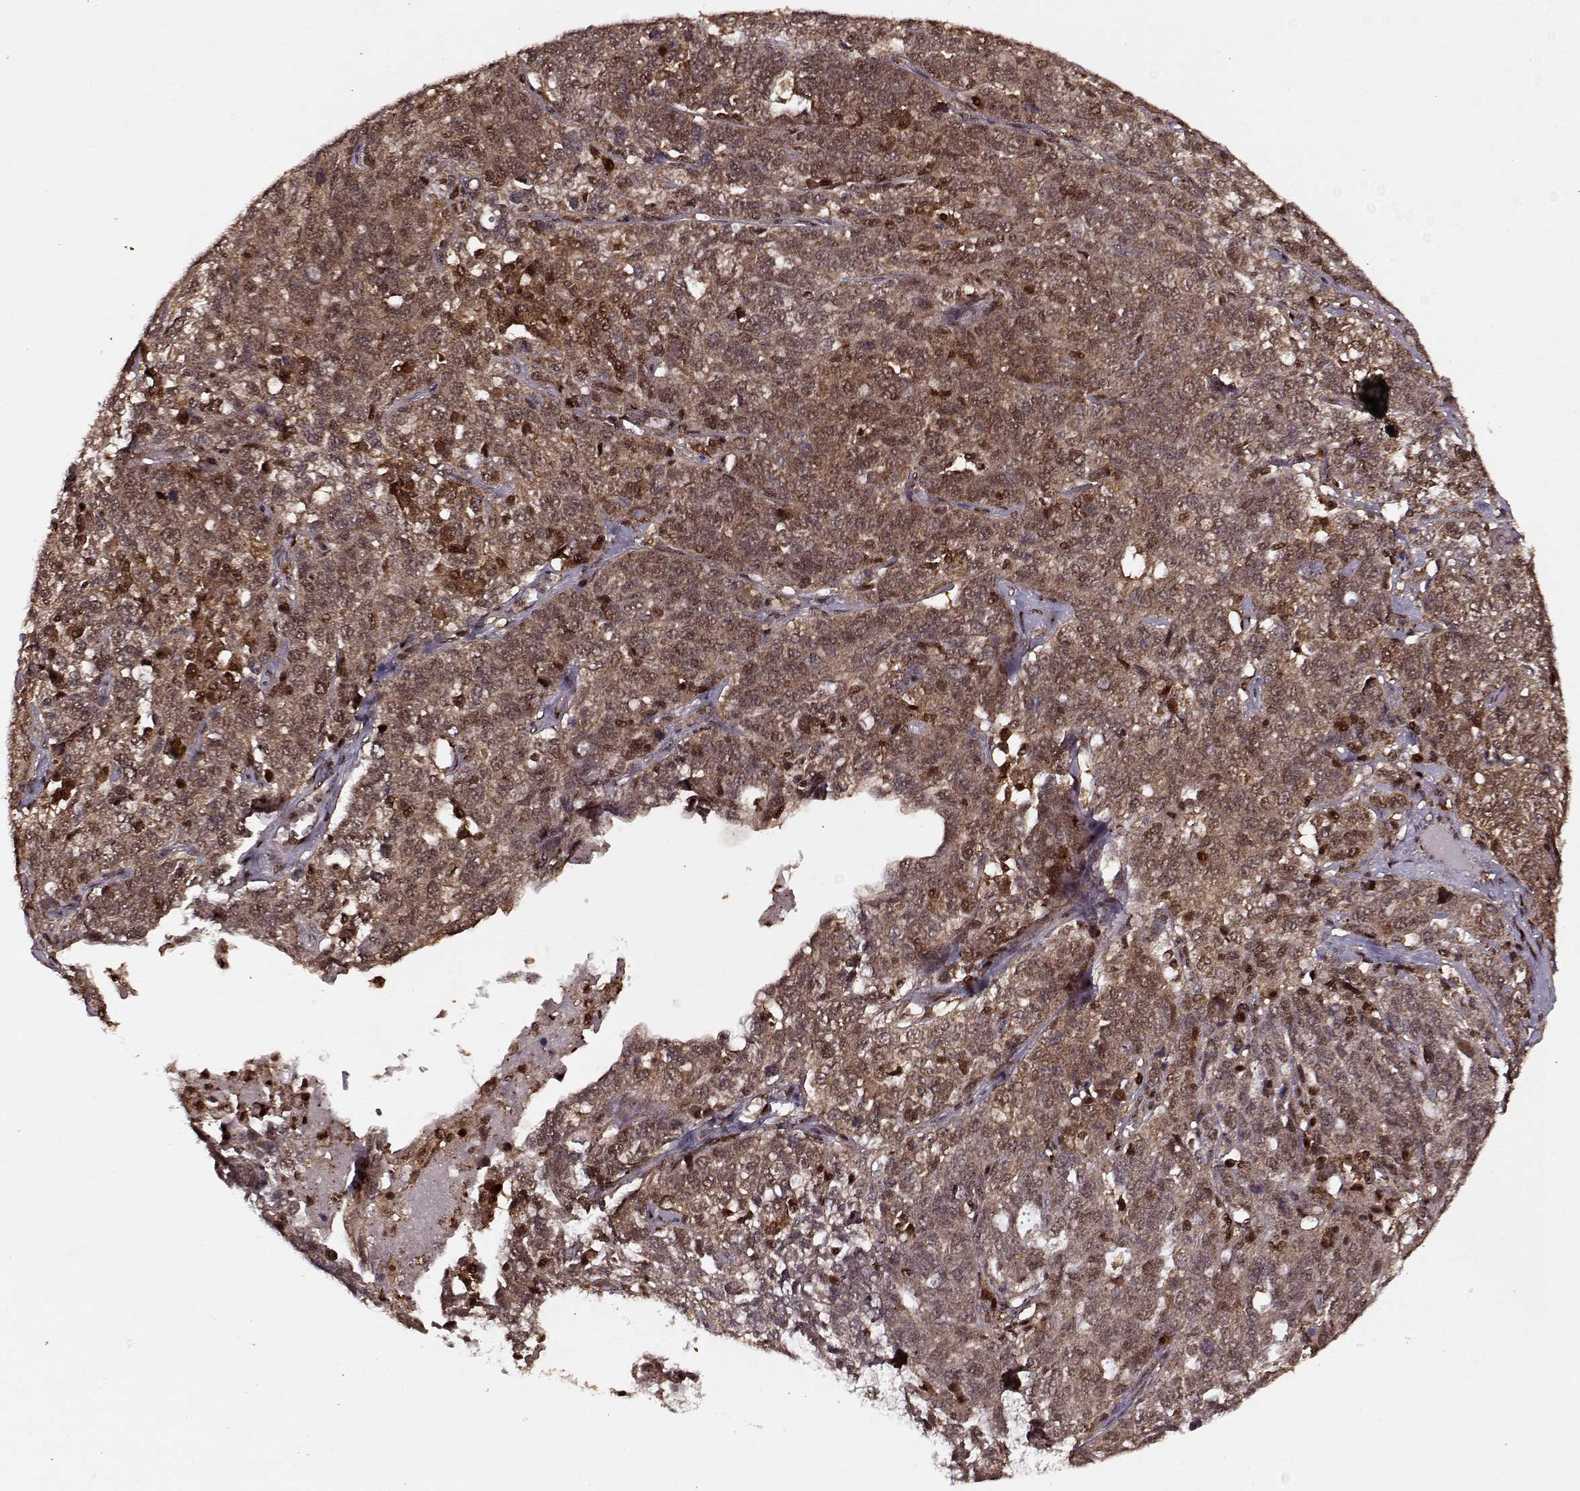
{"staining": {"intensity": "moderate", "quantity": ">75%", "location": "cytoplasmic/membranous"}, "tissue": "ovarian cancer", "cell_type": "Tumor cells", "image_type": "cancer", "snomed": [{"axis": "morphology", "description": "Cystadenocarcinoma, serous, NOS"}, {"axis": "topography", "description": "Ovary"}], "caption": "An image of human ovarian serous cystadenocarcinoma stained for a protein reveals moderate cytoplasmic/membranous brown staining in tumor cells.", "gene": "PSMA7", "patient": {"sex": "female", "age": 71}}